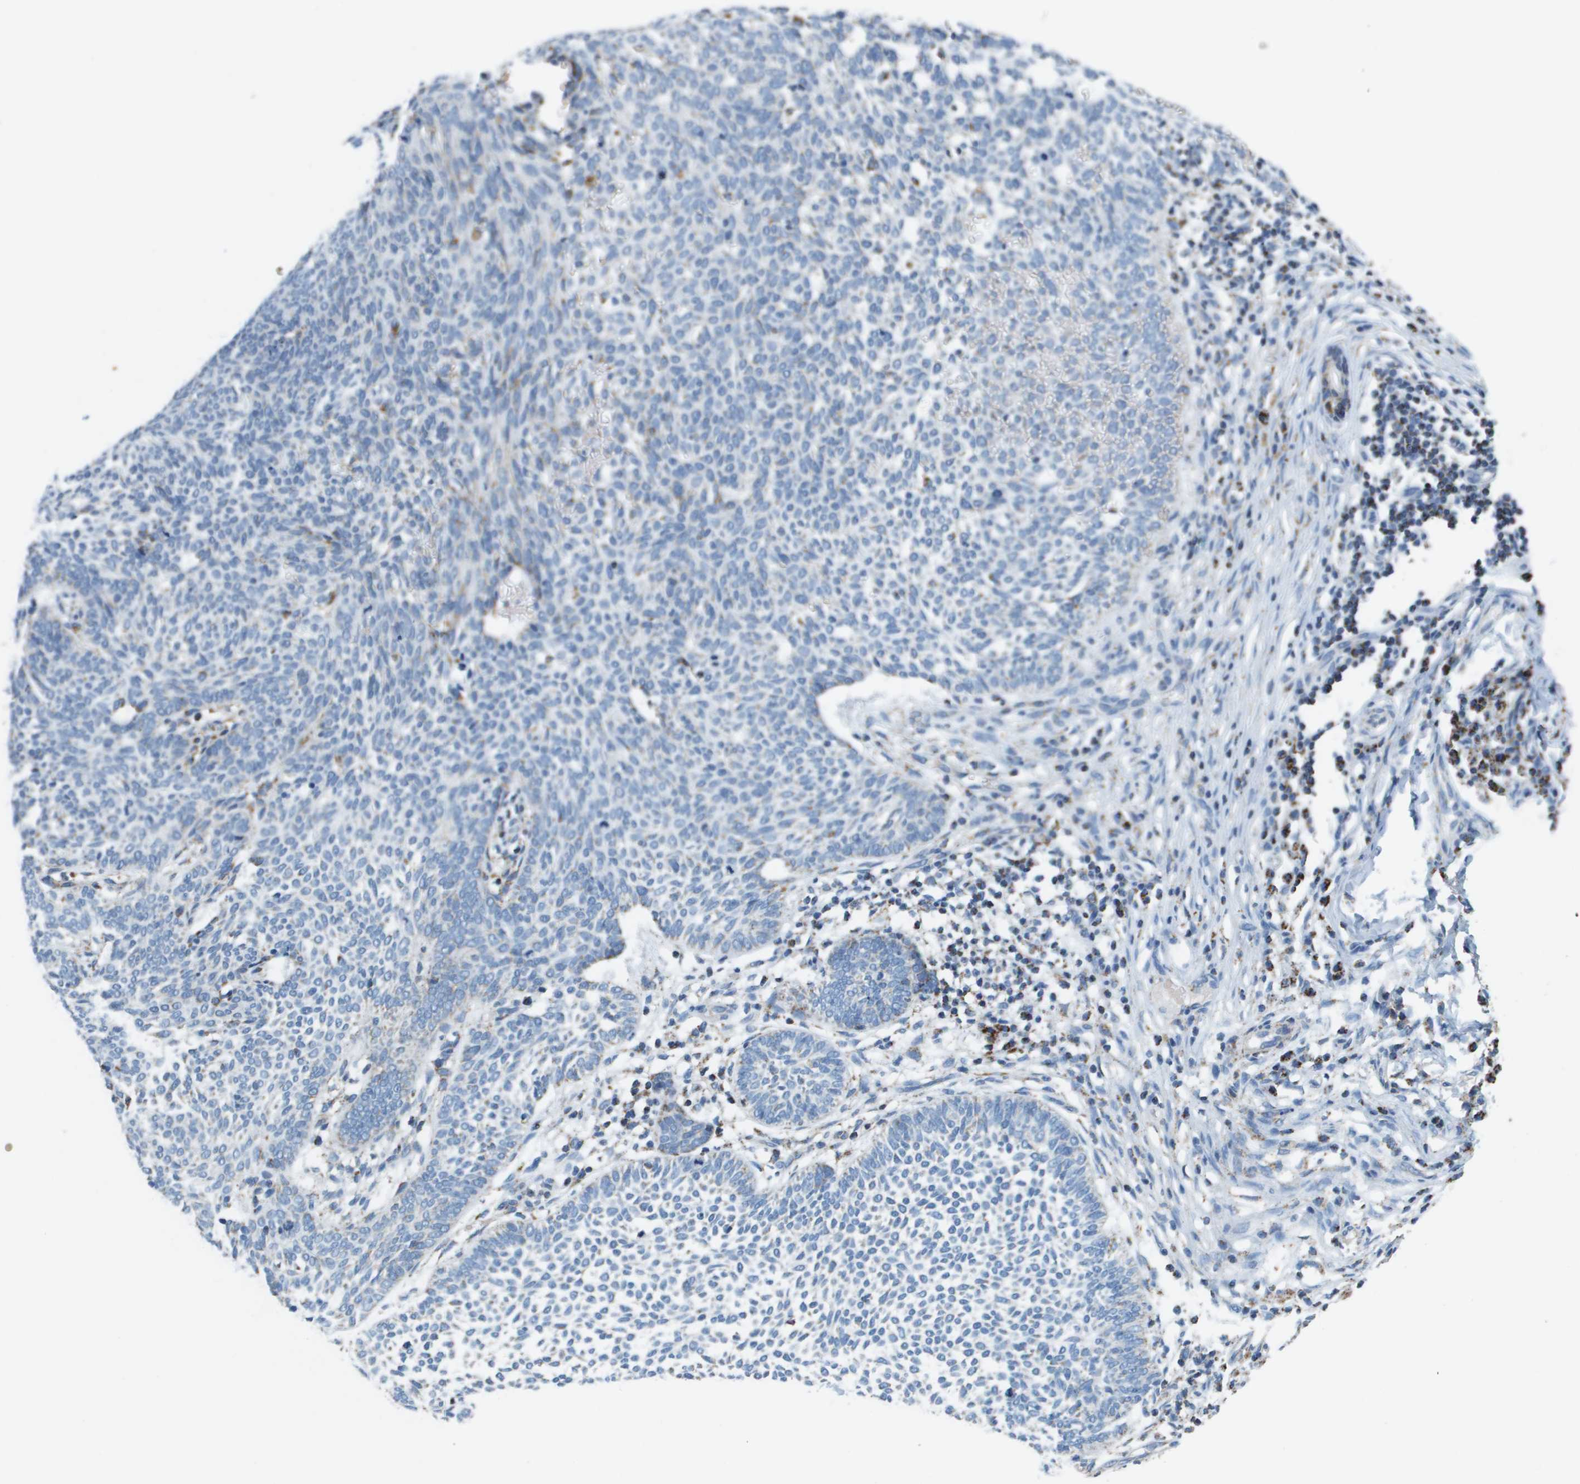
{"staining": {"intensity": "negative", "quantity": "none", "location": "none"}, "tissue": "skin cancer", "cell_type": "Tumor cells", "image_type": "cancer", "snomed": [{"axis": "morphology", "description": "Normal tissue, NOS"}, {"axis": "morphology", "description": "Basal cell carcinoma"}, {"axis": "topography", "description": "Skin"}], "caption": "Protein analysis of skin cancer displays no significant staining in tumor cells.", "gene": "ATP5F1B", "patient": {"sex": "male", "age": 87}}